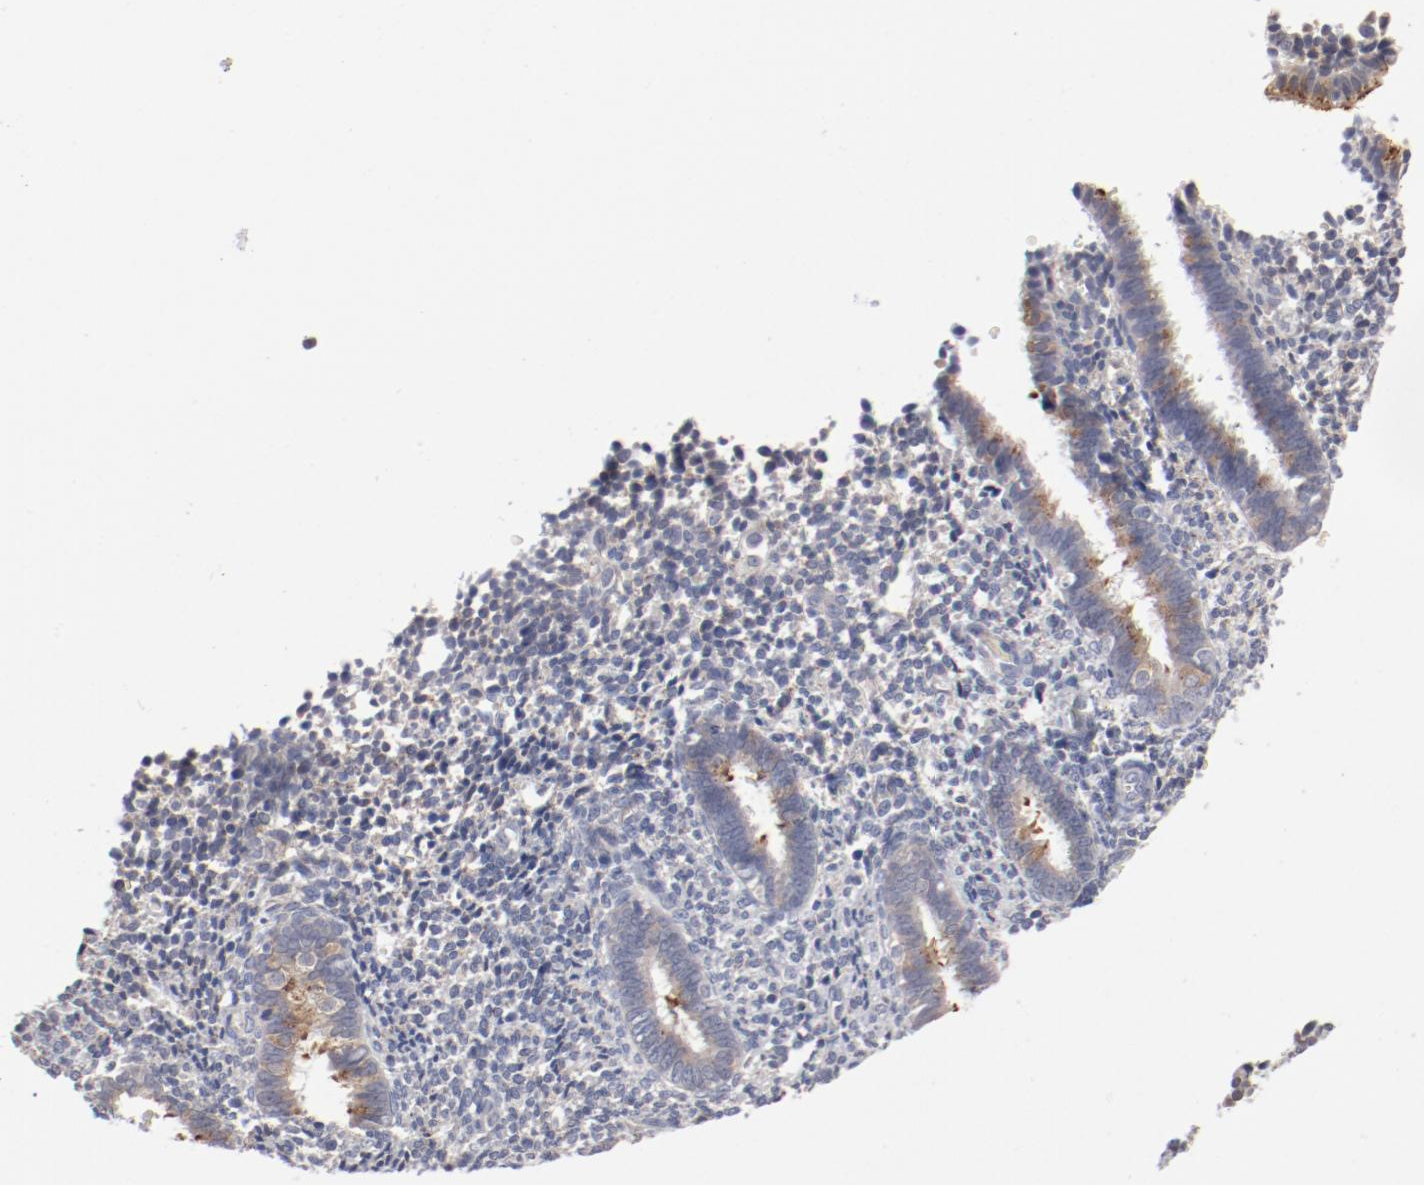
{"staining": {"intensity": "negative", "quantity": "none", "location": "none"}, "tissue": "endometrium", "cell_type": "Cells in endometrial stroma", "image_type": "normal", "snomed": [{"axis": "morphology", "description": "Normal tissue, NOS"}, {"axis": "topography", "description": "Endometrium"}], "caption": "IHC of benign endometrium shows no expression in cells in endometrial stroma.", "gene": "AK7", "patient": {"sex": "female", "age": 27}}